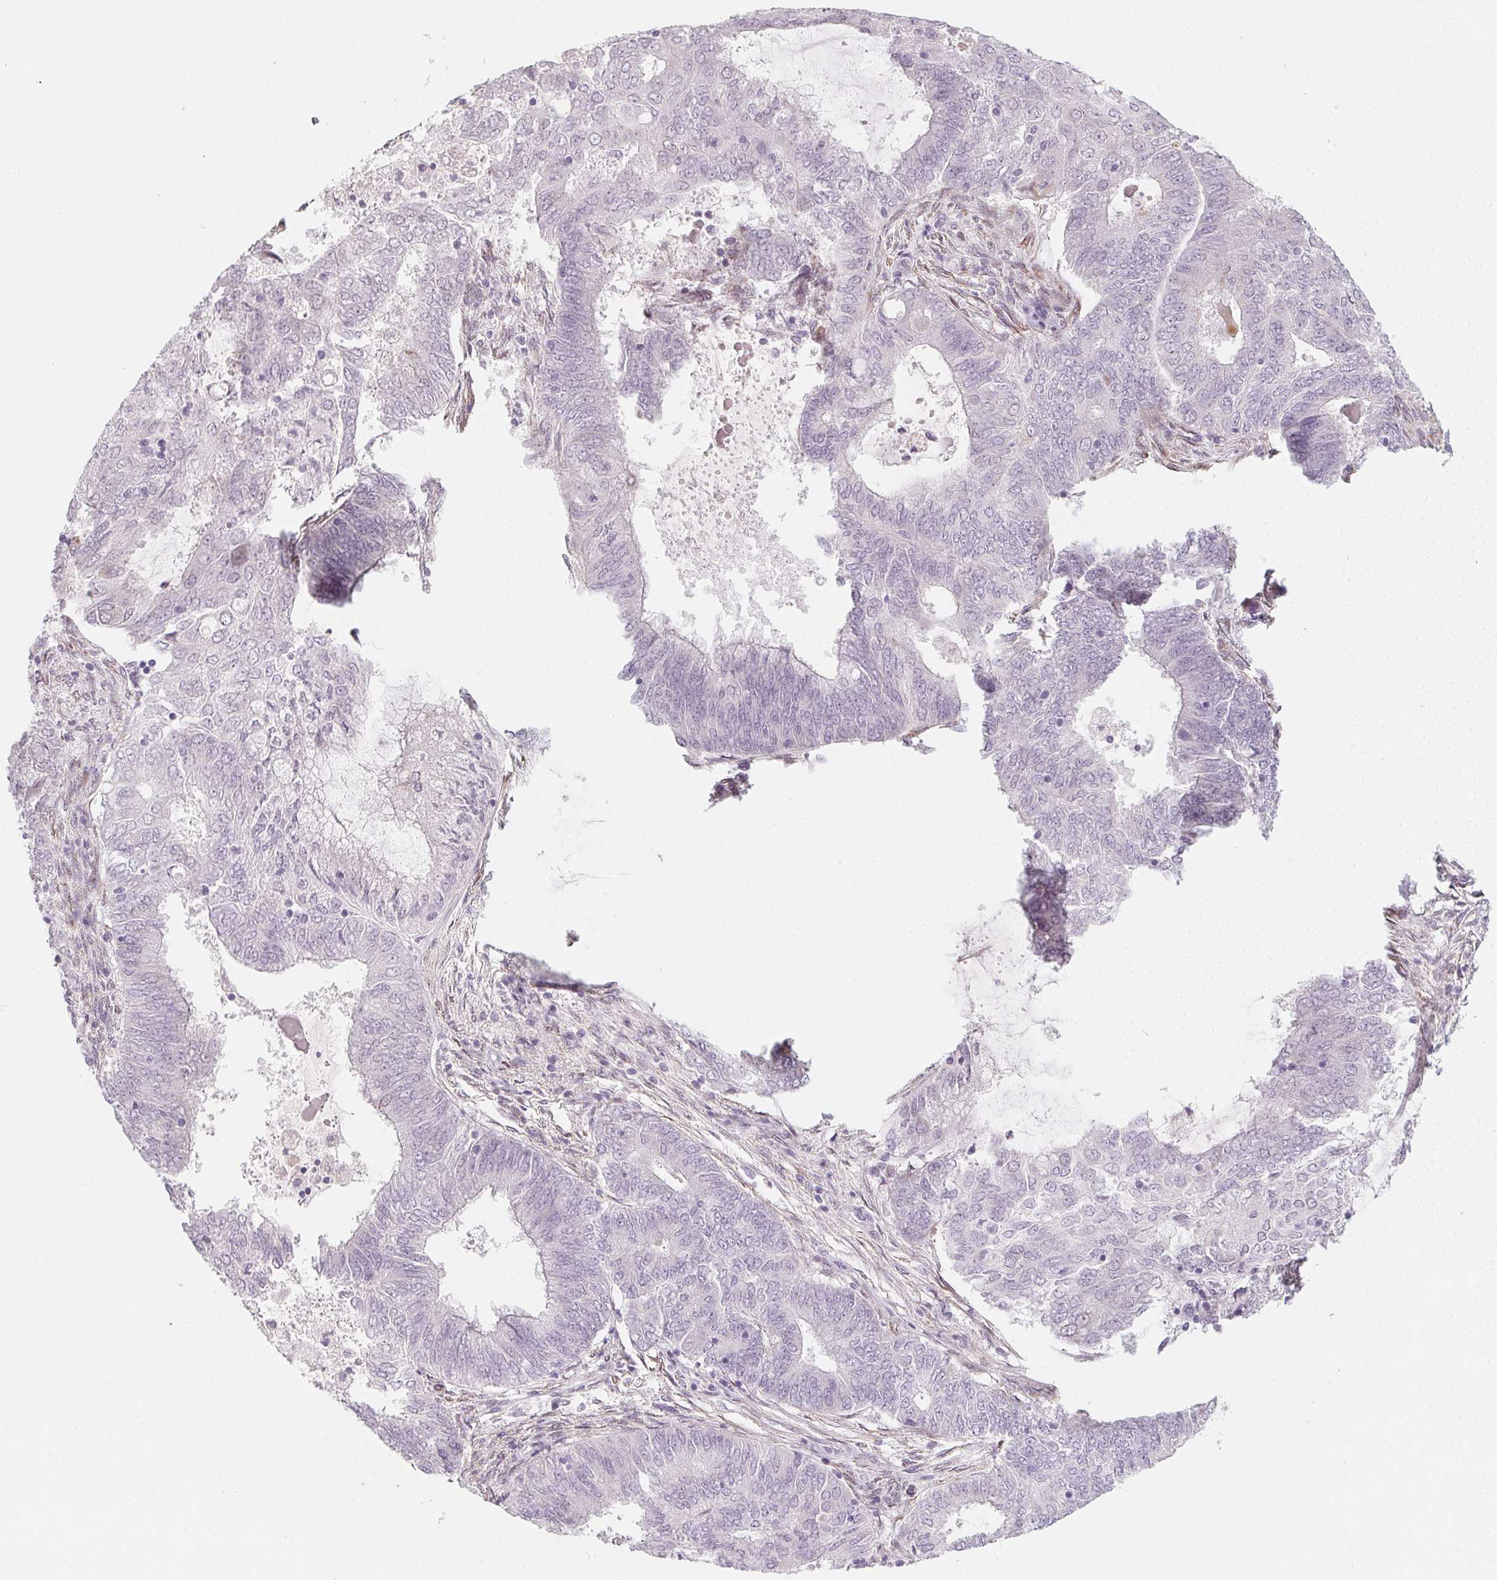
{"staining": {"intensity": "negative", "quantity": "none", "location": "none"}, "tissue": "endometrial cancer", "cell_type": "Tumor cells", "image_type": "cancer", "snomed": [{"axis": "morphology", "description": "Adenocarcinoma, NOS"}, {"axis": "topography", "description": "Endometrium"}], "caption": "DAB (3,3'-diaminobenzidine) immunohistochemical staining of endometrial cancer shows no significant expression in tumor cells. (DAB immunohistochemistry (IHC) visualized using brightfield microscopy, high magnification).", "gene": "CCDC96", "patient": {"sex": "female", "age": 62}}